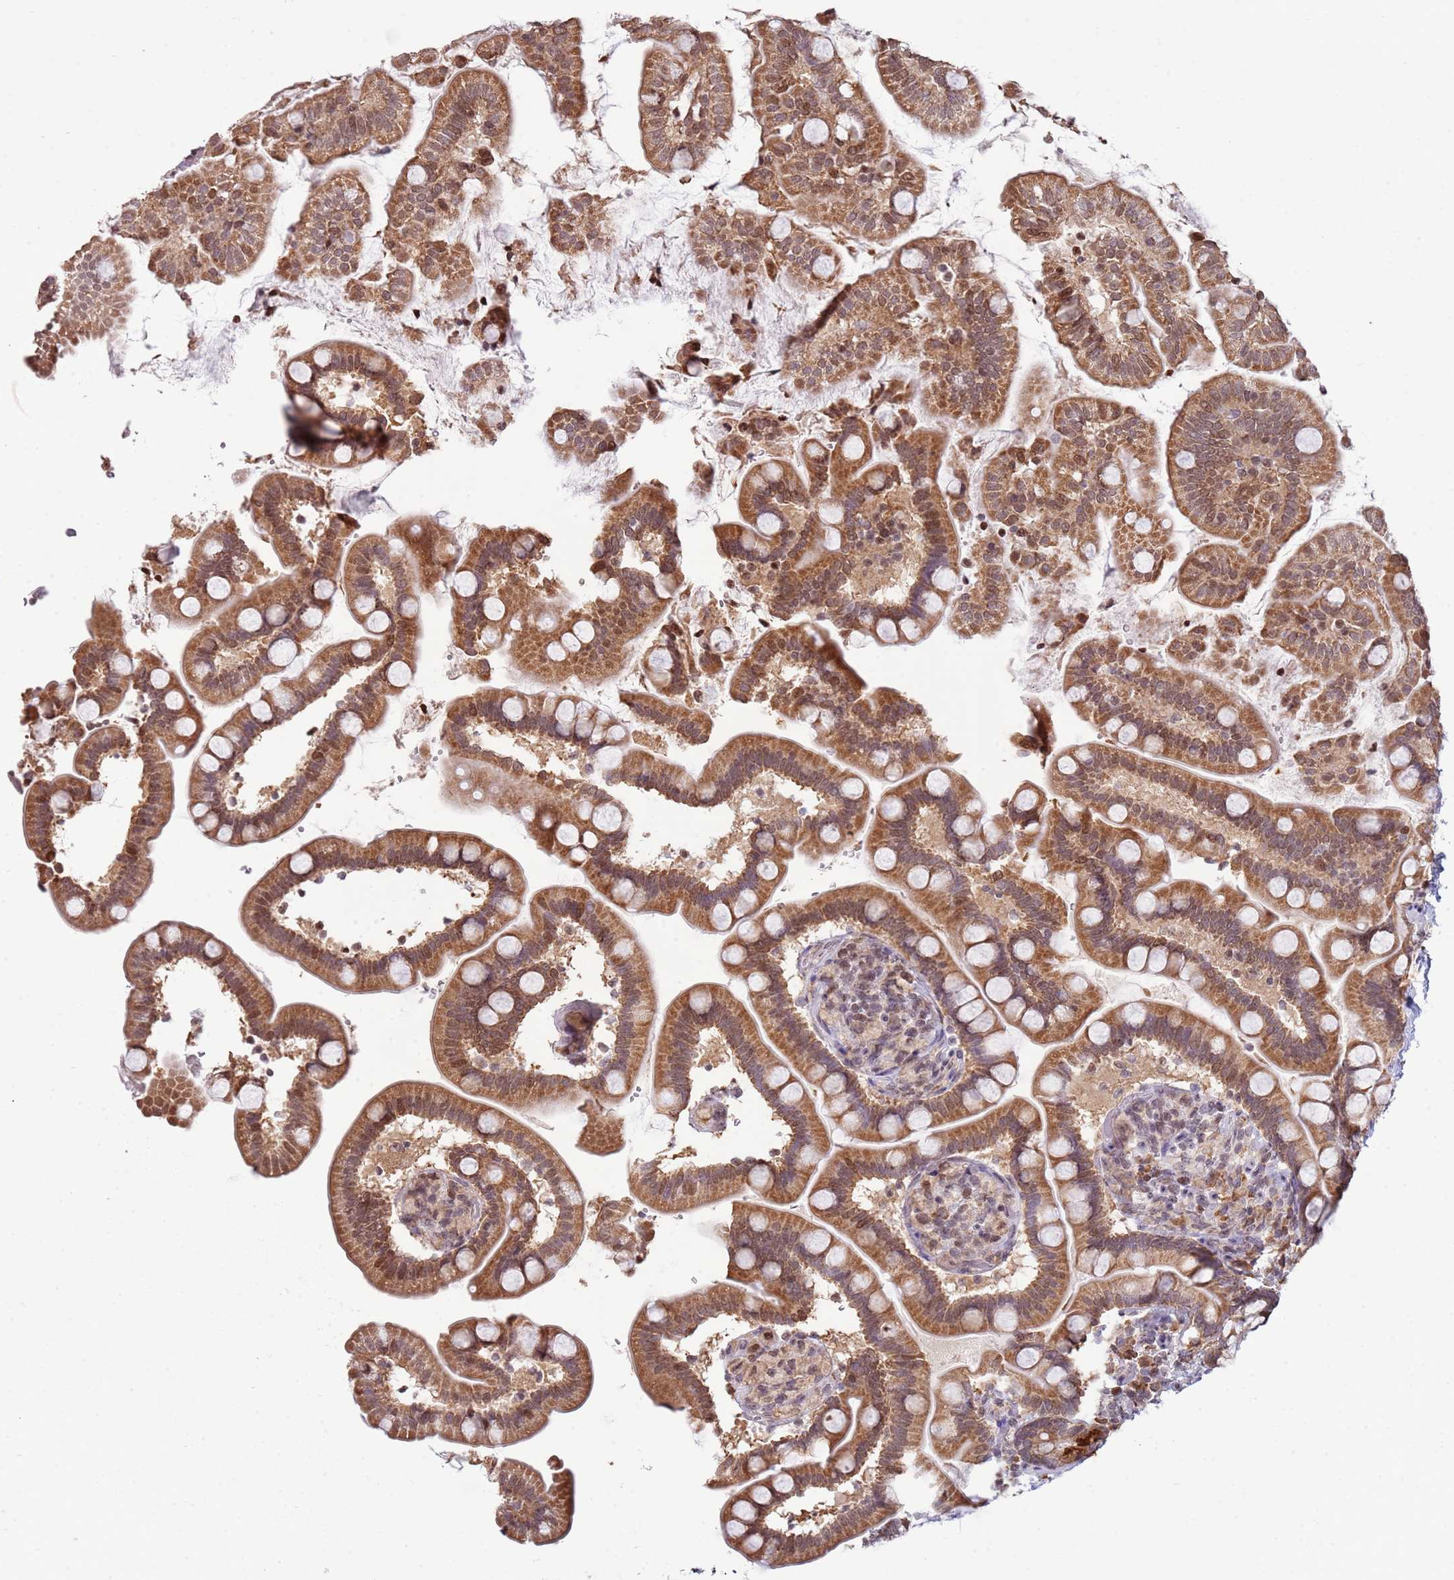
{"staining": {"intensity": "strong", "quantity": ">75%", "location": "cytoplasmic/membranous"}, "tissue": "small intestine", "cell_type": "Glandular cells", "image_type": "normal", "snomed": [{"axis": "morphology", "description": "Normal tissue, NOS"}, {"axis": "topography", "description": "Small intestine"}], "caption": "Glandular cells display high levels of strong cytoplasmic/membranous staining in approximately >75% of cells in benign human small intestine. Using DAB (brown) and hematoxylin (blue) stains, captured at high magnification using brightfield microscopy.", "gene": "SCAF1", "patient": {"sex": "female", "age": 64}}